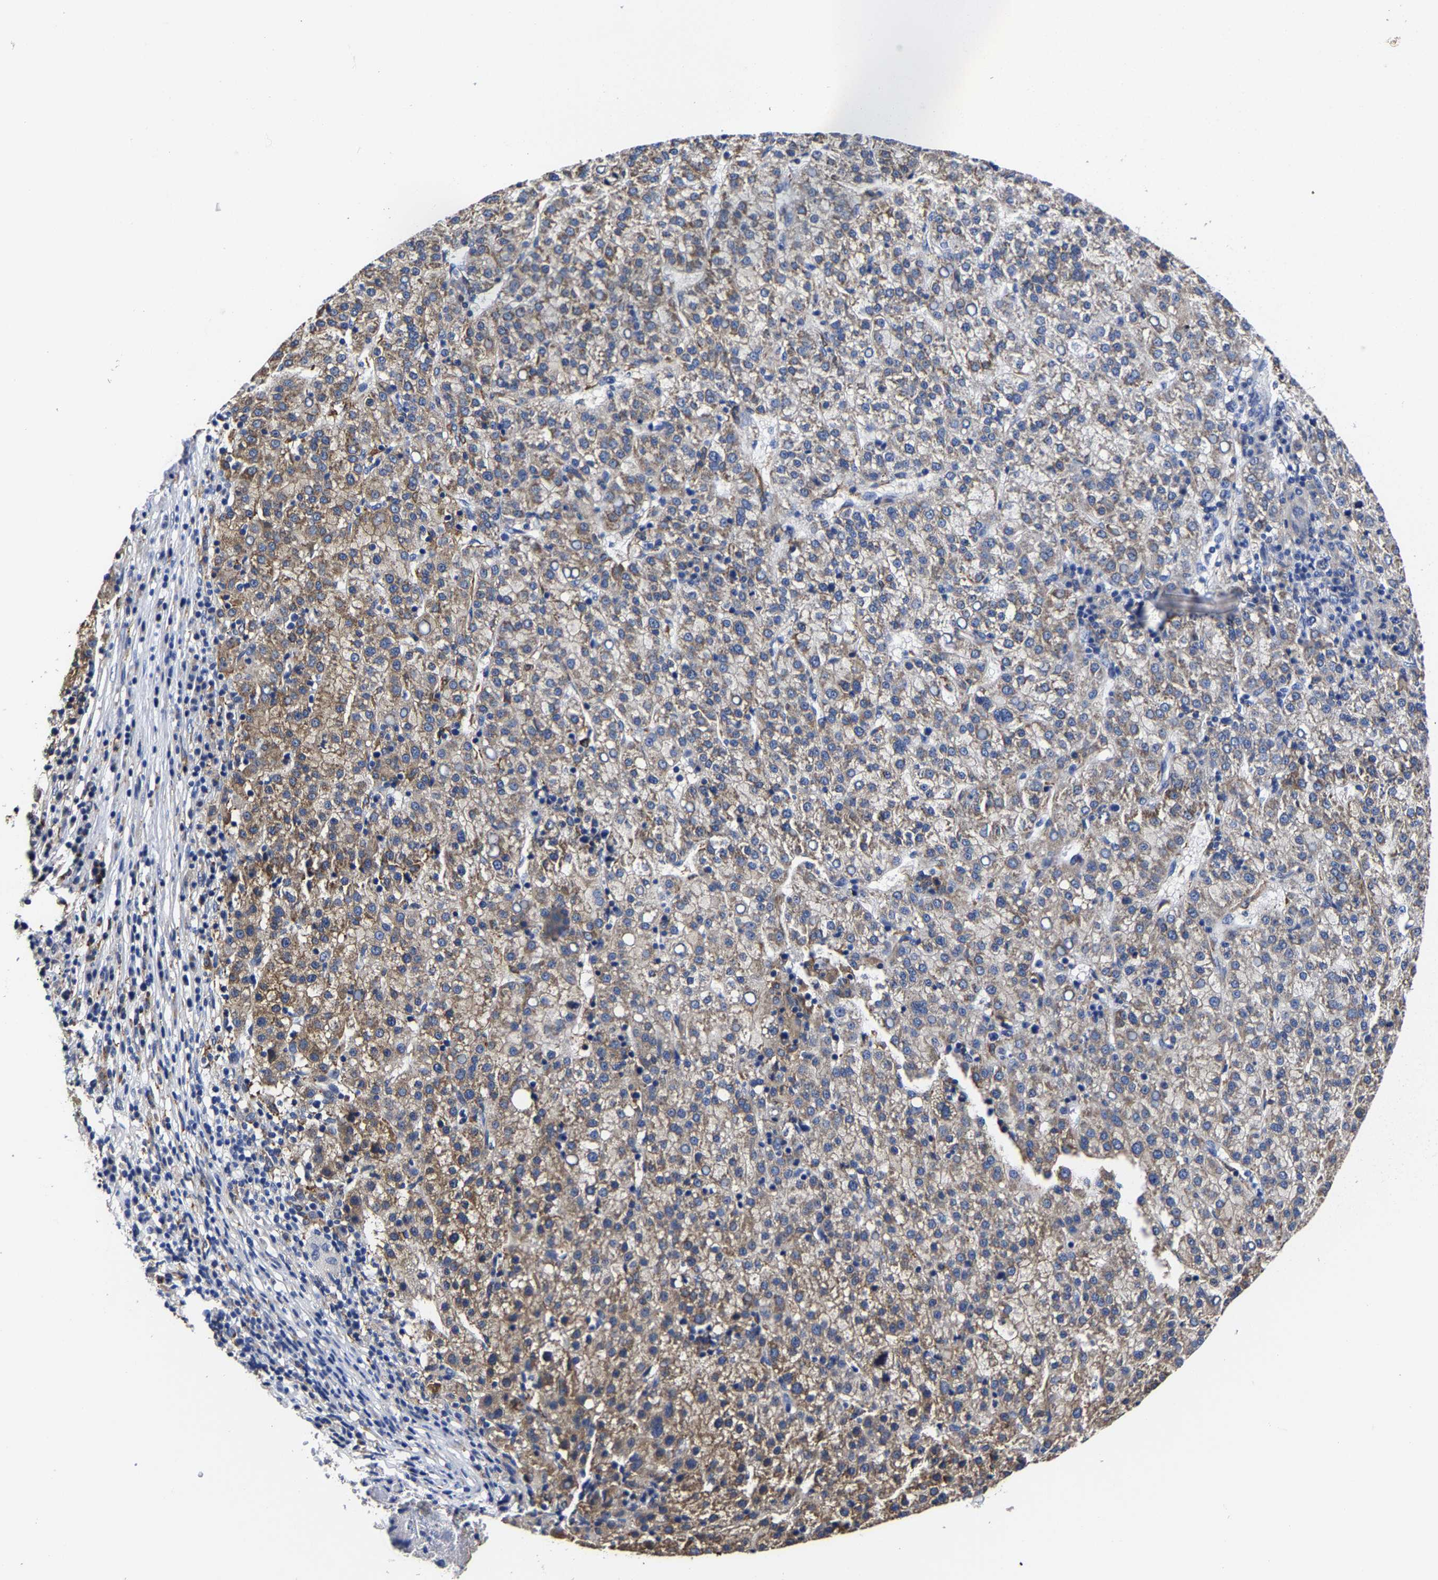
{"staining": {"intensity": "moderate", "quantity": ">75%", "location": "cytoplasmic/membranous"}, "tissue": "liver cancer", "cell_type": "Tumor cells", "image_type": "cancer", "snomed": [{"axis": "morphology", "description": "Carcinoma, Hepatocellular, NOS"}, {"axis": "topography", "description": "Liver"}], "caption": "An immunohistochemistry image of tumor tissue is shown. Protein staining in brown shows moderate cytoplasmic/membranous positivity in liver cancer (hepatocellular carcinoma) within tumor cells. Ihc stains the protein of interest in brown and the nuclei are stained blue.", "gene": "AASS", "patient": {"sex": "female", "age": 58}}